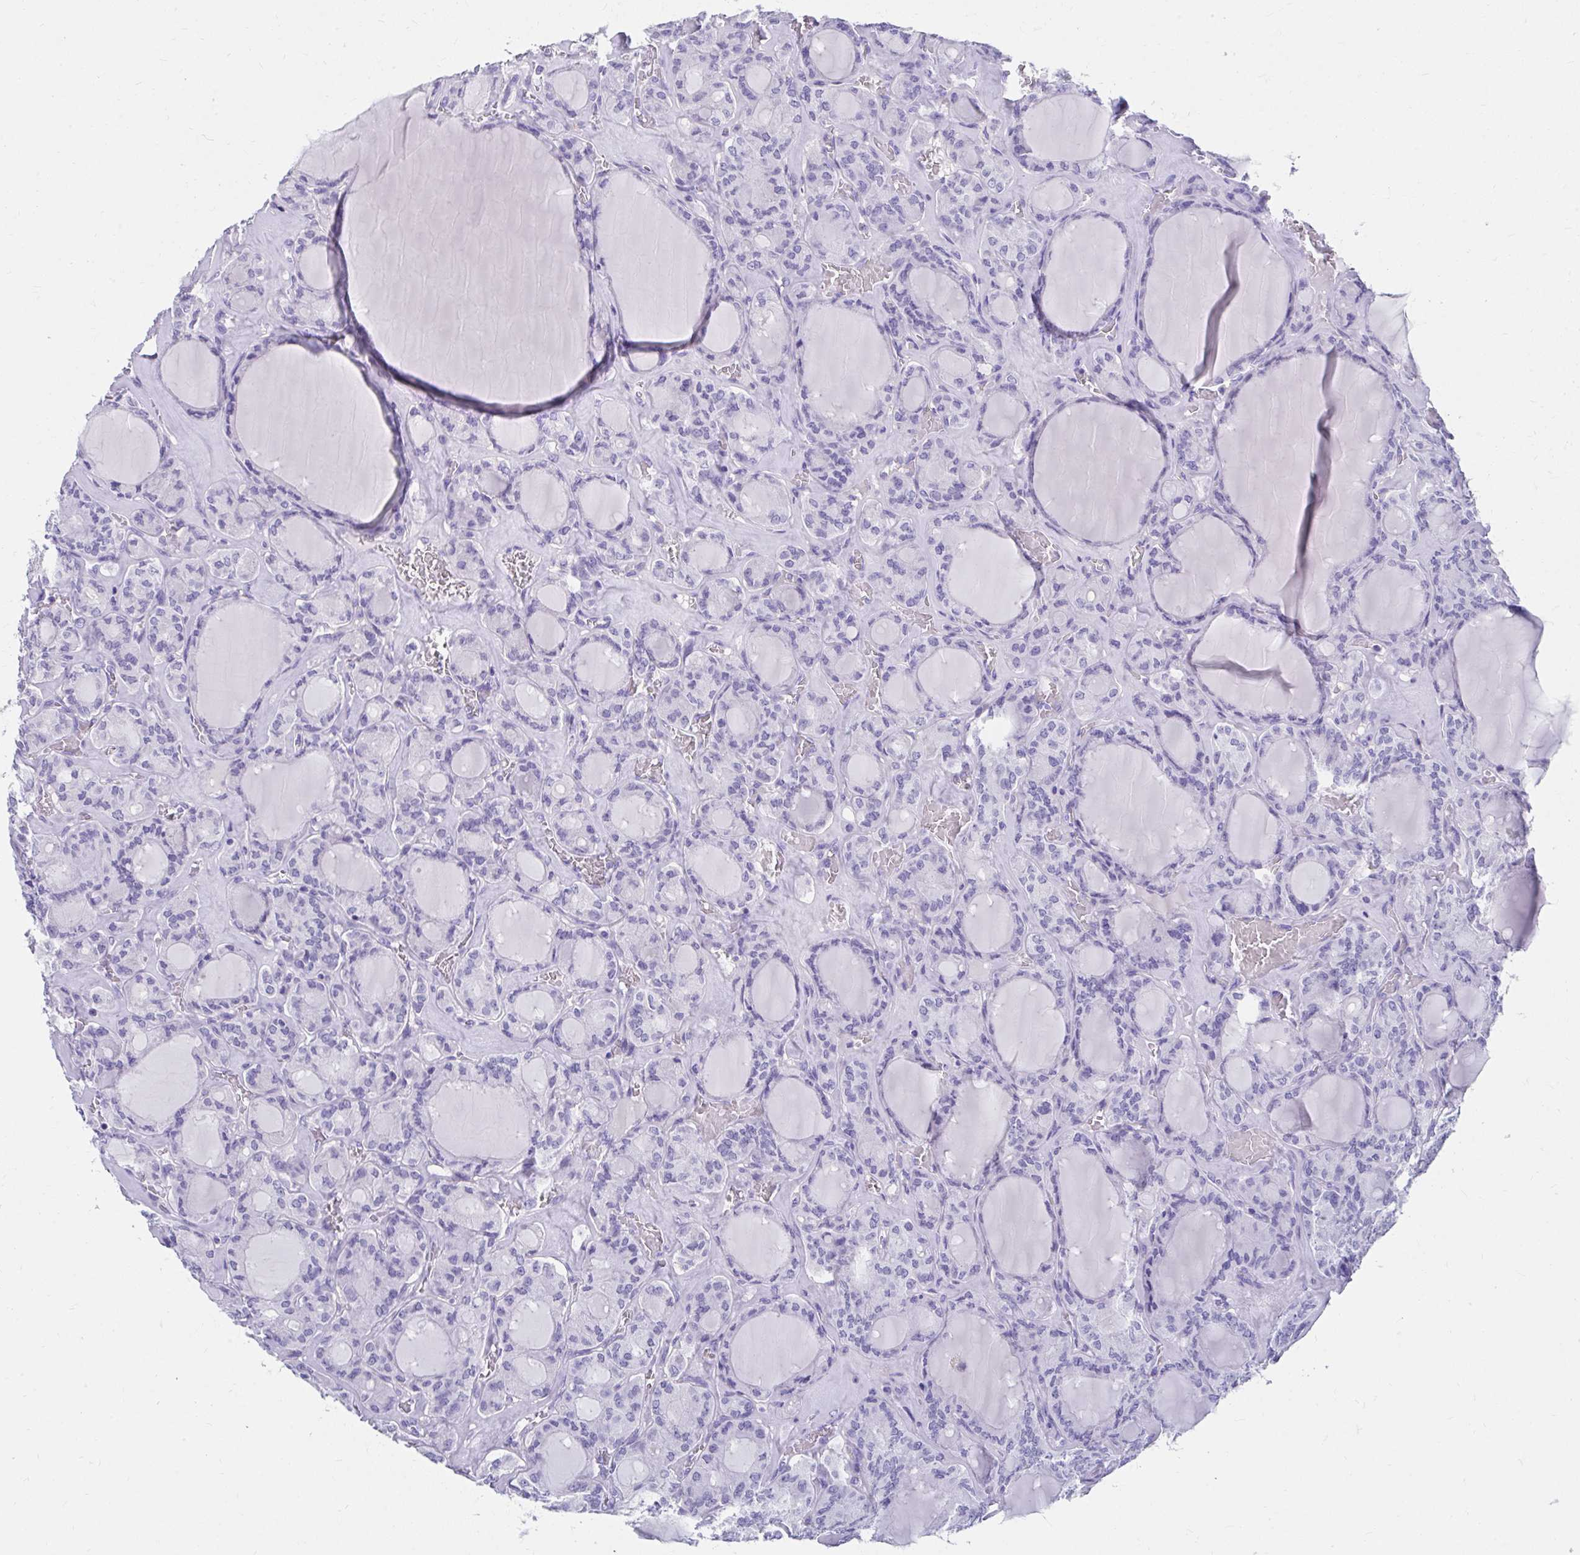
{"staining": {"intensity": "negative", "quantity": "none", "location": "none"}, "tissue": "thyroid cancer", "cell_type": "Tumor cells", "image_type": "cancer", "snomed": [{"axis": "morphology", "description": "Papillary adenocarcinoma, NOS"}, {"axis": "topography", "description": "Thyroid gland"}], "caption": "The micrograph exhibits no staining of tumor cells in thyroid papillary adenocarcinoma. (Brightfield microscopy of DAB IHC at high magnification).", "gene": "DPEP3", "patient": {"sex": "male", "age": 87}}